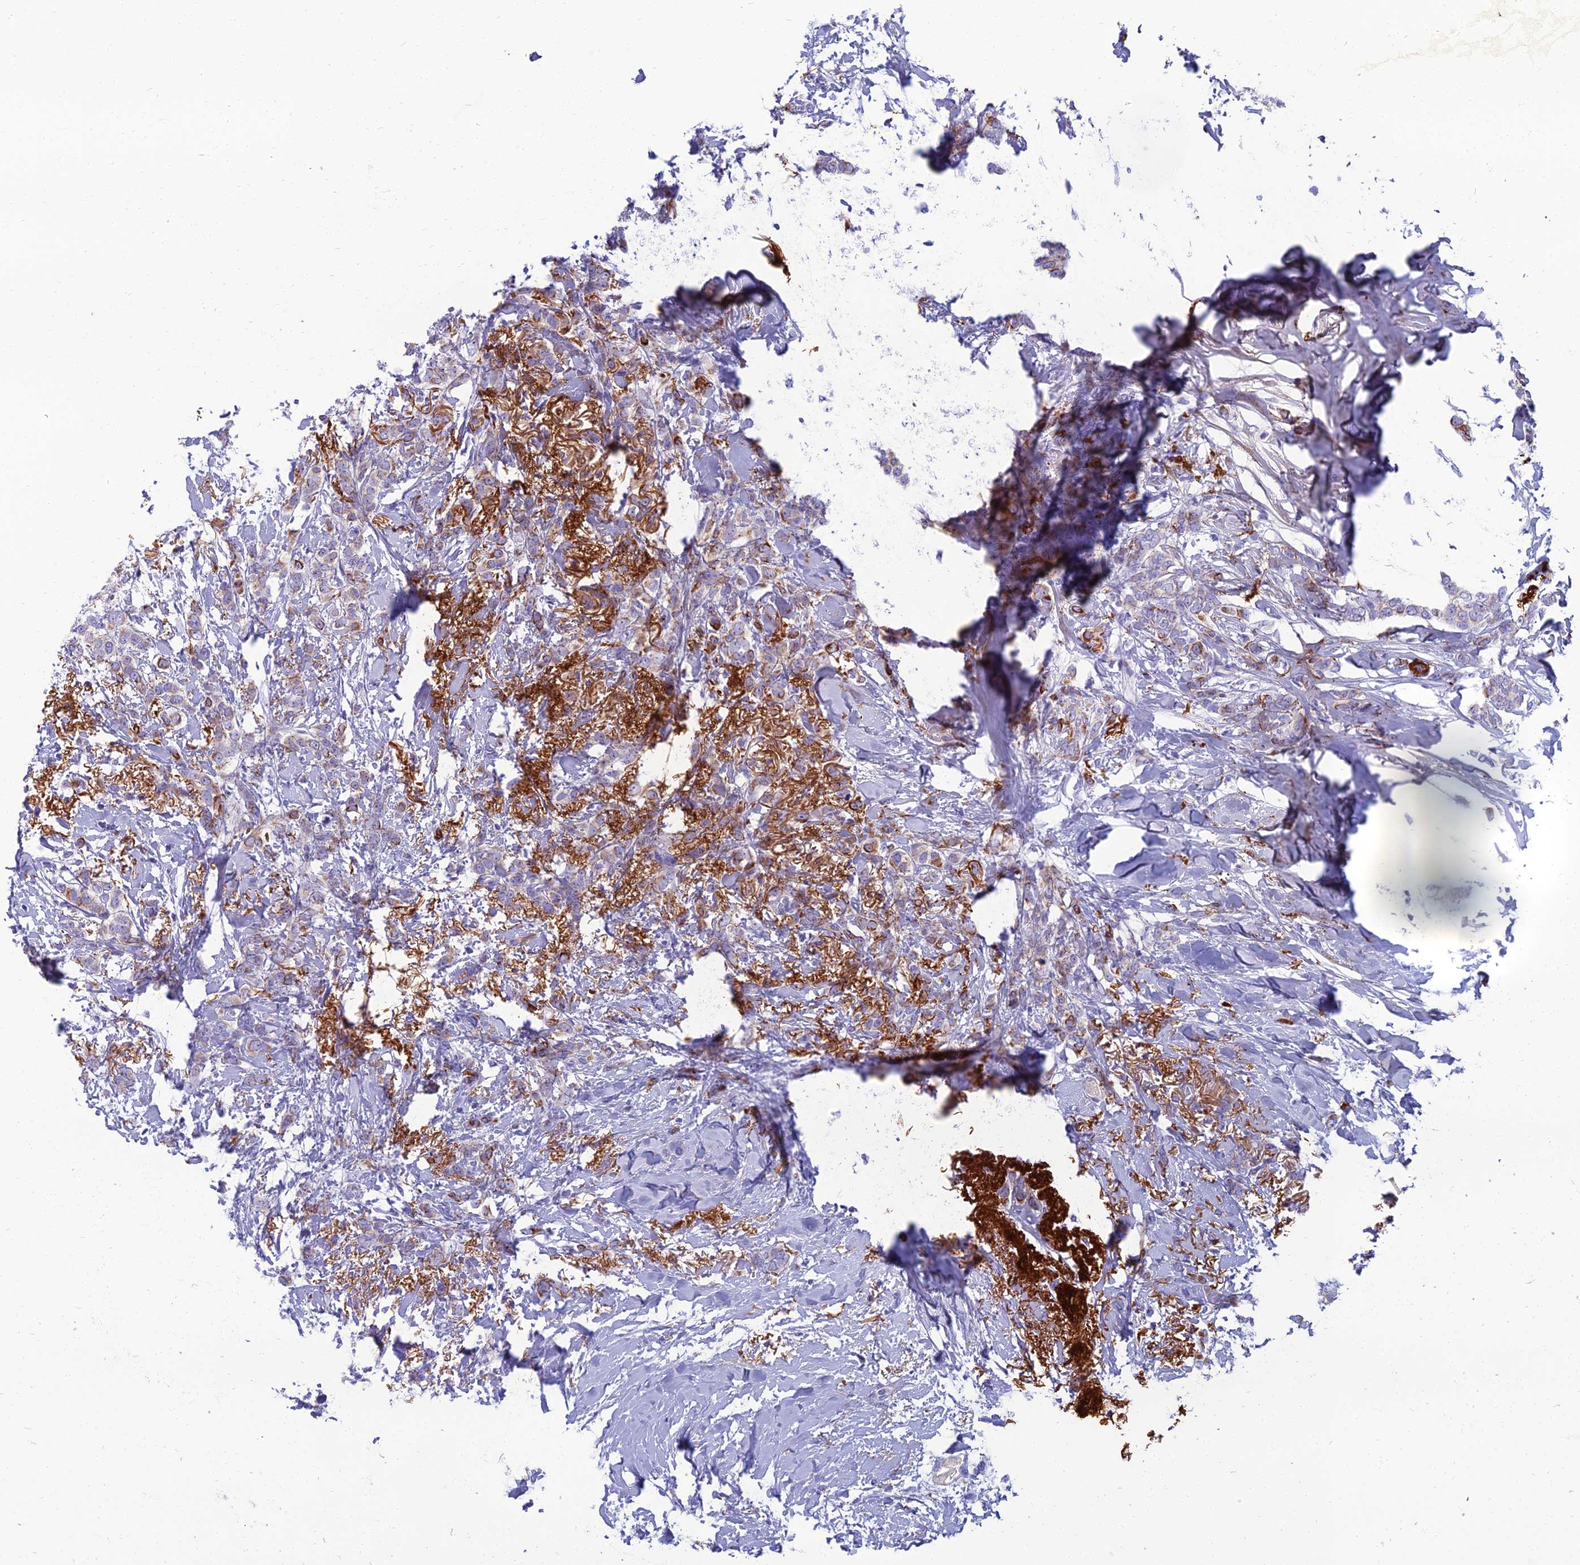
{"staining": {"intensity": "moderate", "quantity": "<25%", "location": "cytoplasmic/membranous"}, "tissue": "breast cancer", "cell_type": "Tumor cells", "image_type": "cancer", "snomed": [{"axis": "morphology", "description": "Duct carcinoma"}, {"axis": "topography", "description": "Breast"}], "caption": "Moderate cytoplasmic/membranous staining is present in approximately <25% of tumor cells in breast invasive ductal carcinoma.", "gene": "SPTLC3", "patient": {"sex": "female", "age": 72}}